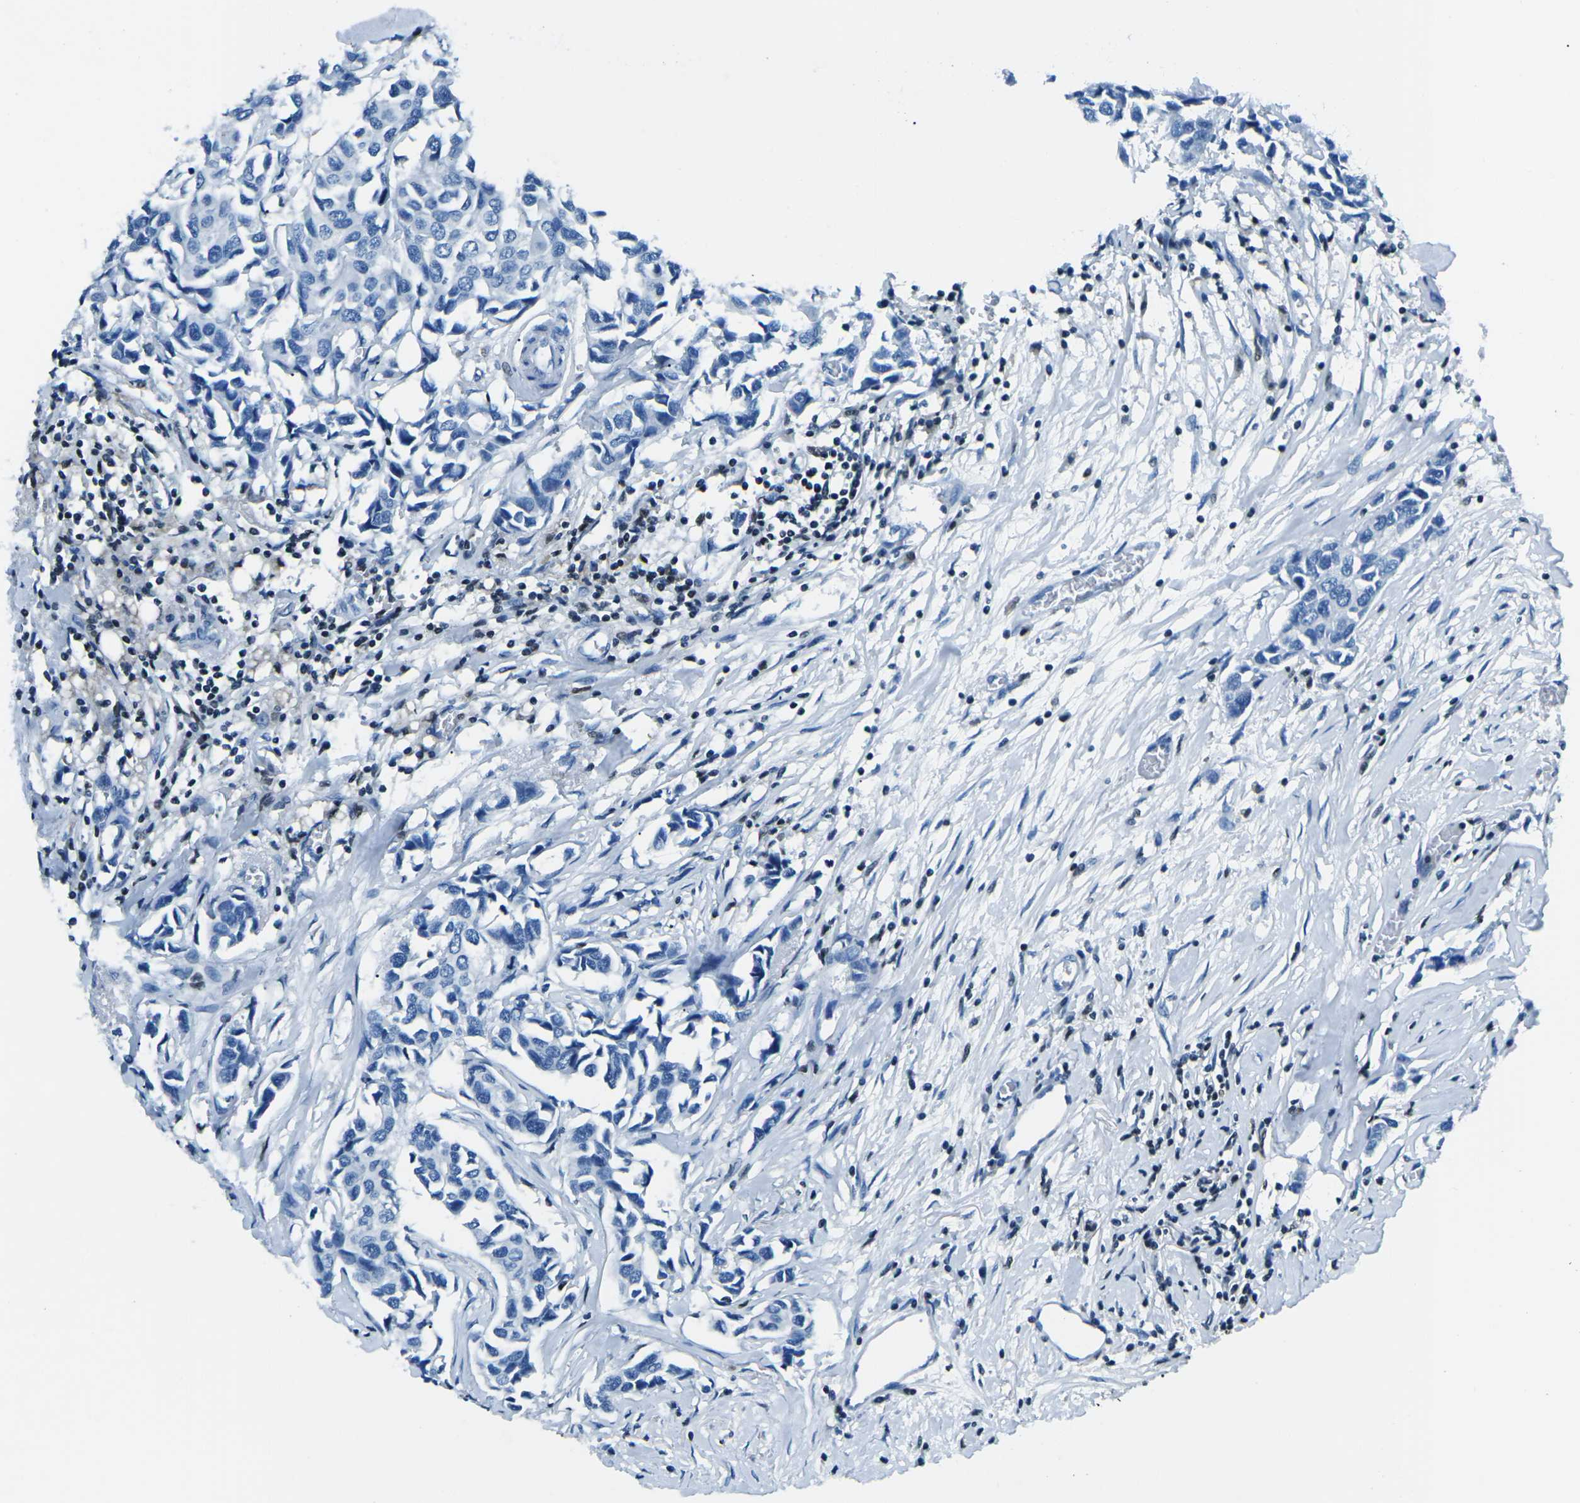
{"staining": {"intensity": "negative", "quantity": "none", "location": "none"}, "tissue": "breast cancer", "cell_type": "Tumor cells", "image_type": "cancer", "snomed": [{"axis": "morphology", "description": "Duct carcinoma"}, {"axis": "topography", "description": "Breast"}], "caption": "A micrograph of human breast infiltrating ductal carcinoma is negative for staining in tumor cells. The staining is performed using DAB brown chromogen with nuclei counter-stained in using hematoxylin.", "gene": "CELF2", "patient": {"sex": "female", "age": 80}}